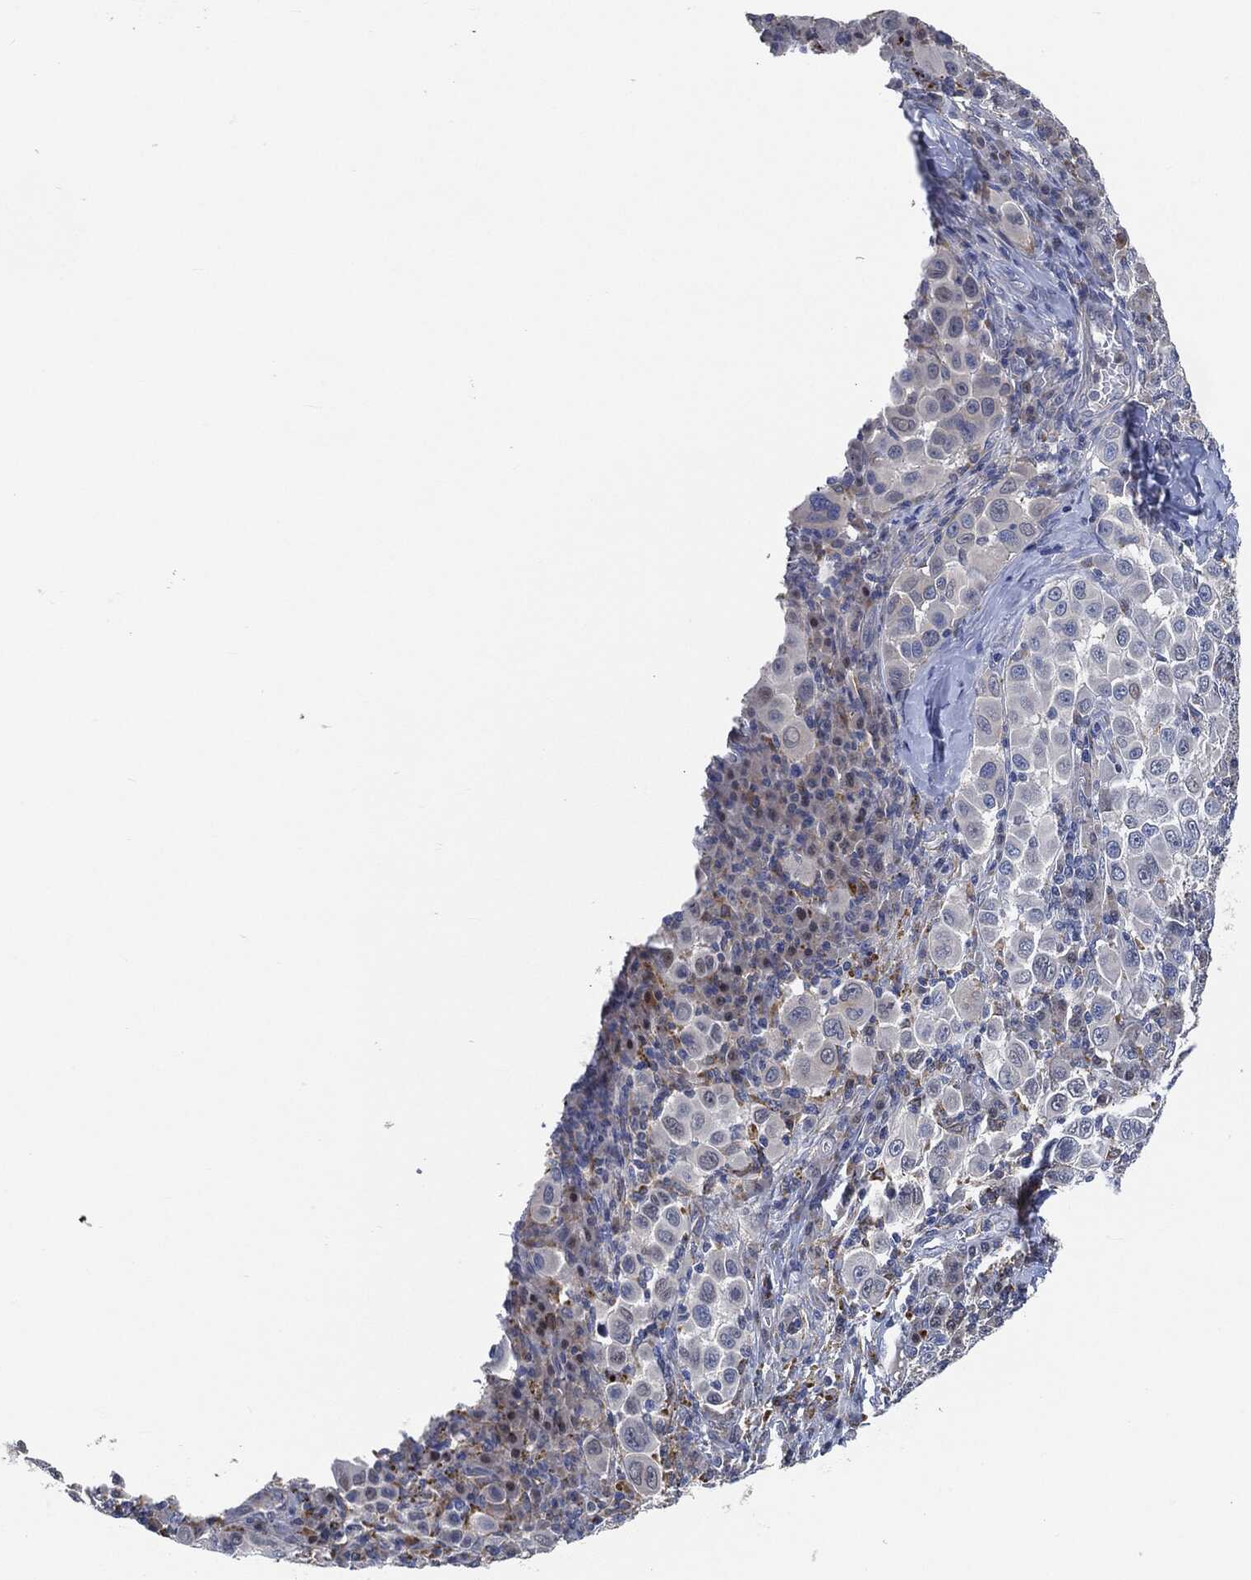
{"staining": {"intensity": "negative", "quantity": "none", "location": "none"}, "tissue": "melanoma", "cell_type": "Tumor cells", "image_type": "cancer", "snomed": [{"axis": "morphology", "description": "Malignant melanoma, NOS"}, {"axis": "topography", "description": "Skin"}], "caption": "DAB (3,3'-diaminobenzidine) immunohistochemical staining of human melanoma demonstrates no significant expression in tumor cells.", "gene": "VSIG4", "patient": {"sex": "female", "age": 57}}